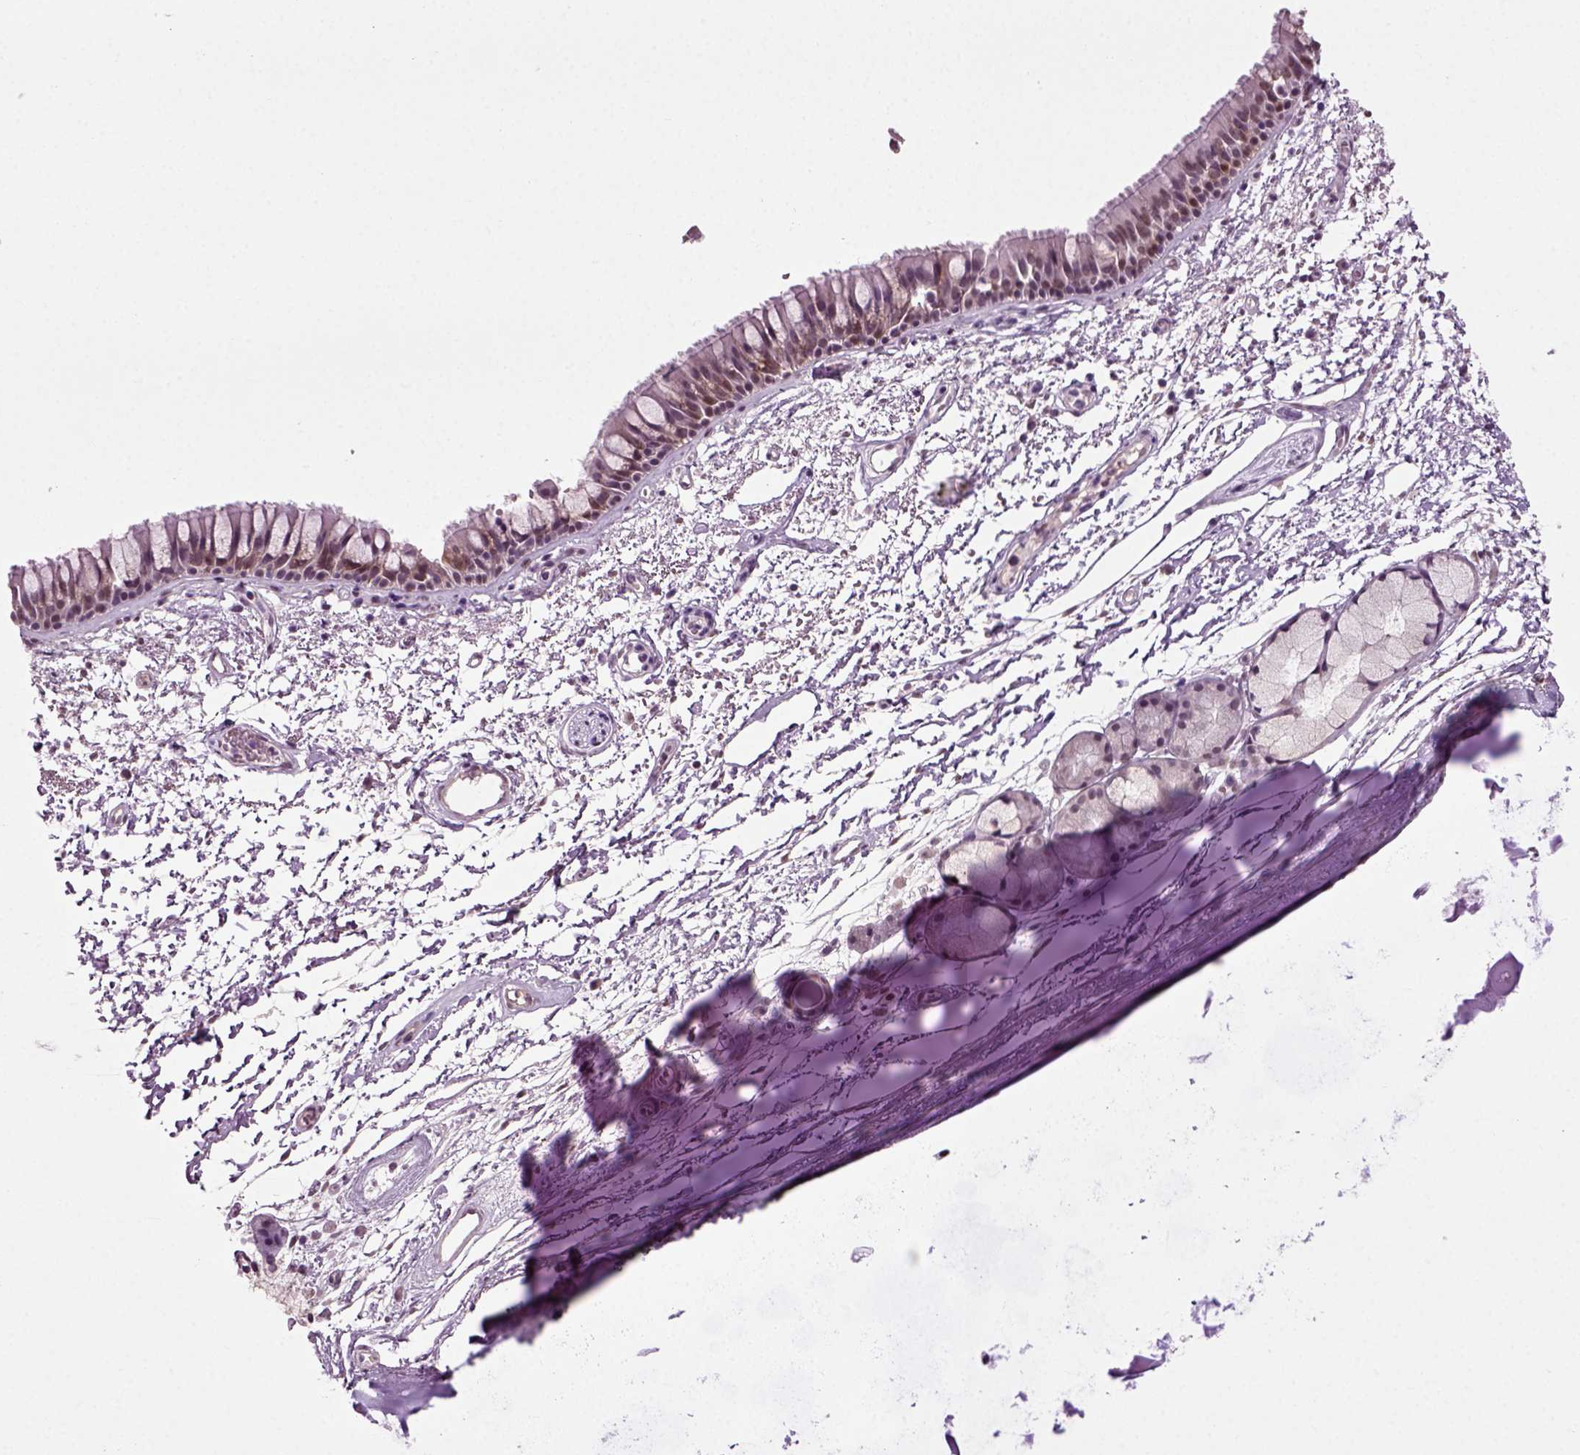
{"staining": {"intensity": "moderate", "quantity": "25%-75%", "location": "nuclear"}, "tissue": "bronchus", "cell_type": "Respiratory epithelial cells", "image_type": "normal", "snomed": [{"axis": "morphology", "description": "Normal tissue, NOS"}, {"axis": "topography", "description": "Cartilage tissue"}, {"axis": "topography", "description": "Bronchus"}], "caption": "The immunohistochemical stain shows moderate nuclear staining in respiratory epithelial cells of benign bronchus.", "gene": "RCOR3", "patient": {"sex": "male", "age": 66}}